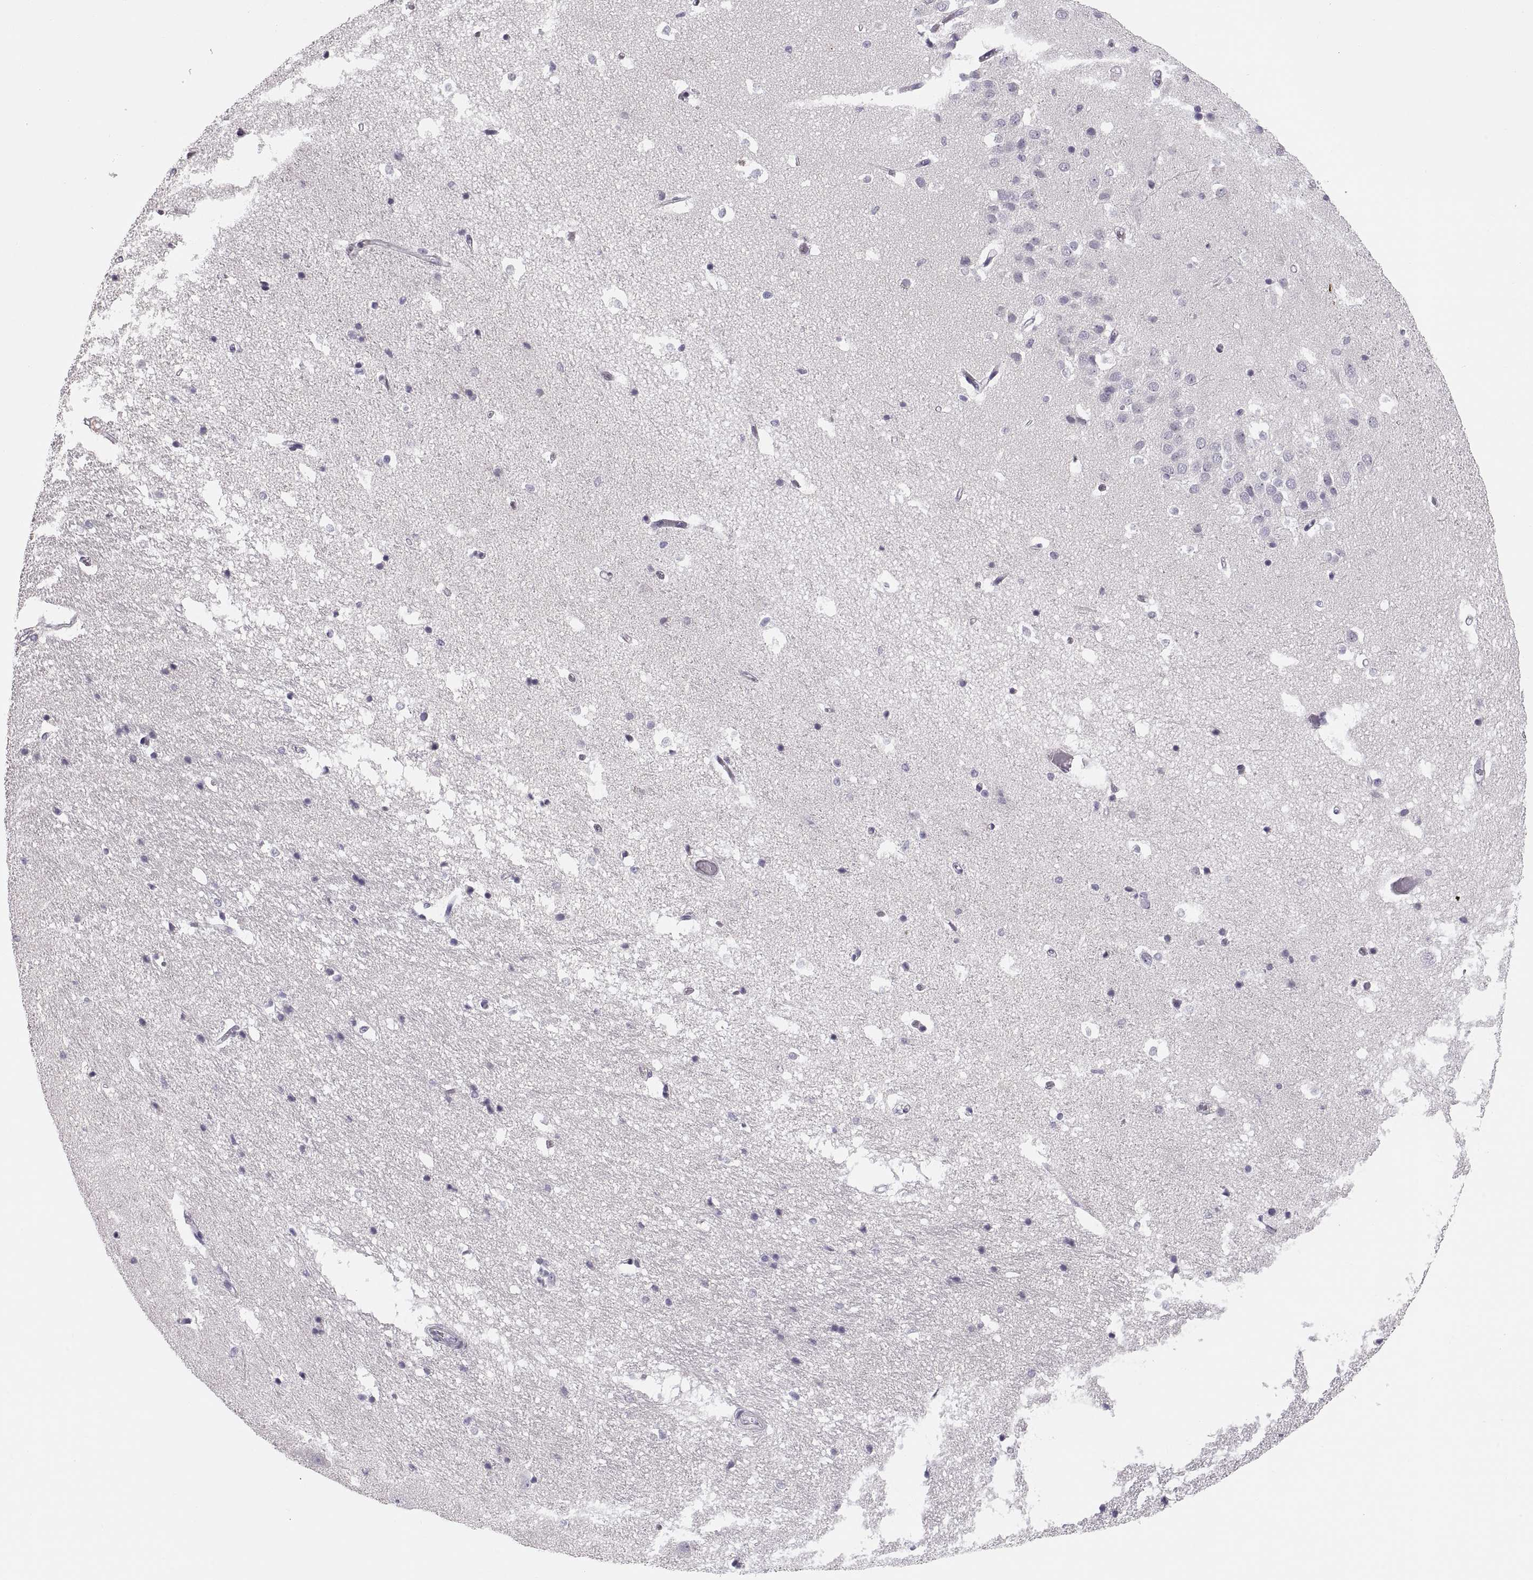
{"staining": {"intensity": "negative", "quantity": "none", "location": "none"}, "tissue": "hippocampus", "cell_type": "Glial cells", "image_type": "normal", "snomed": [{"axis": "morphology", "description": "Normal tissue, NOS"}, {"axis": "topography", "description": "Hippocampus"}], "caption": "Photomicrograph shows no significant protein expression in glial cells of benign hippocampus. (DAB (3,3'-diaminobenzidine) IHC, high magnification).", "gene": "COL9A3", "patient": {"sex": "male", "age": 44}}